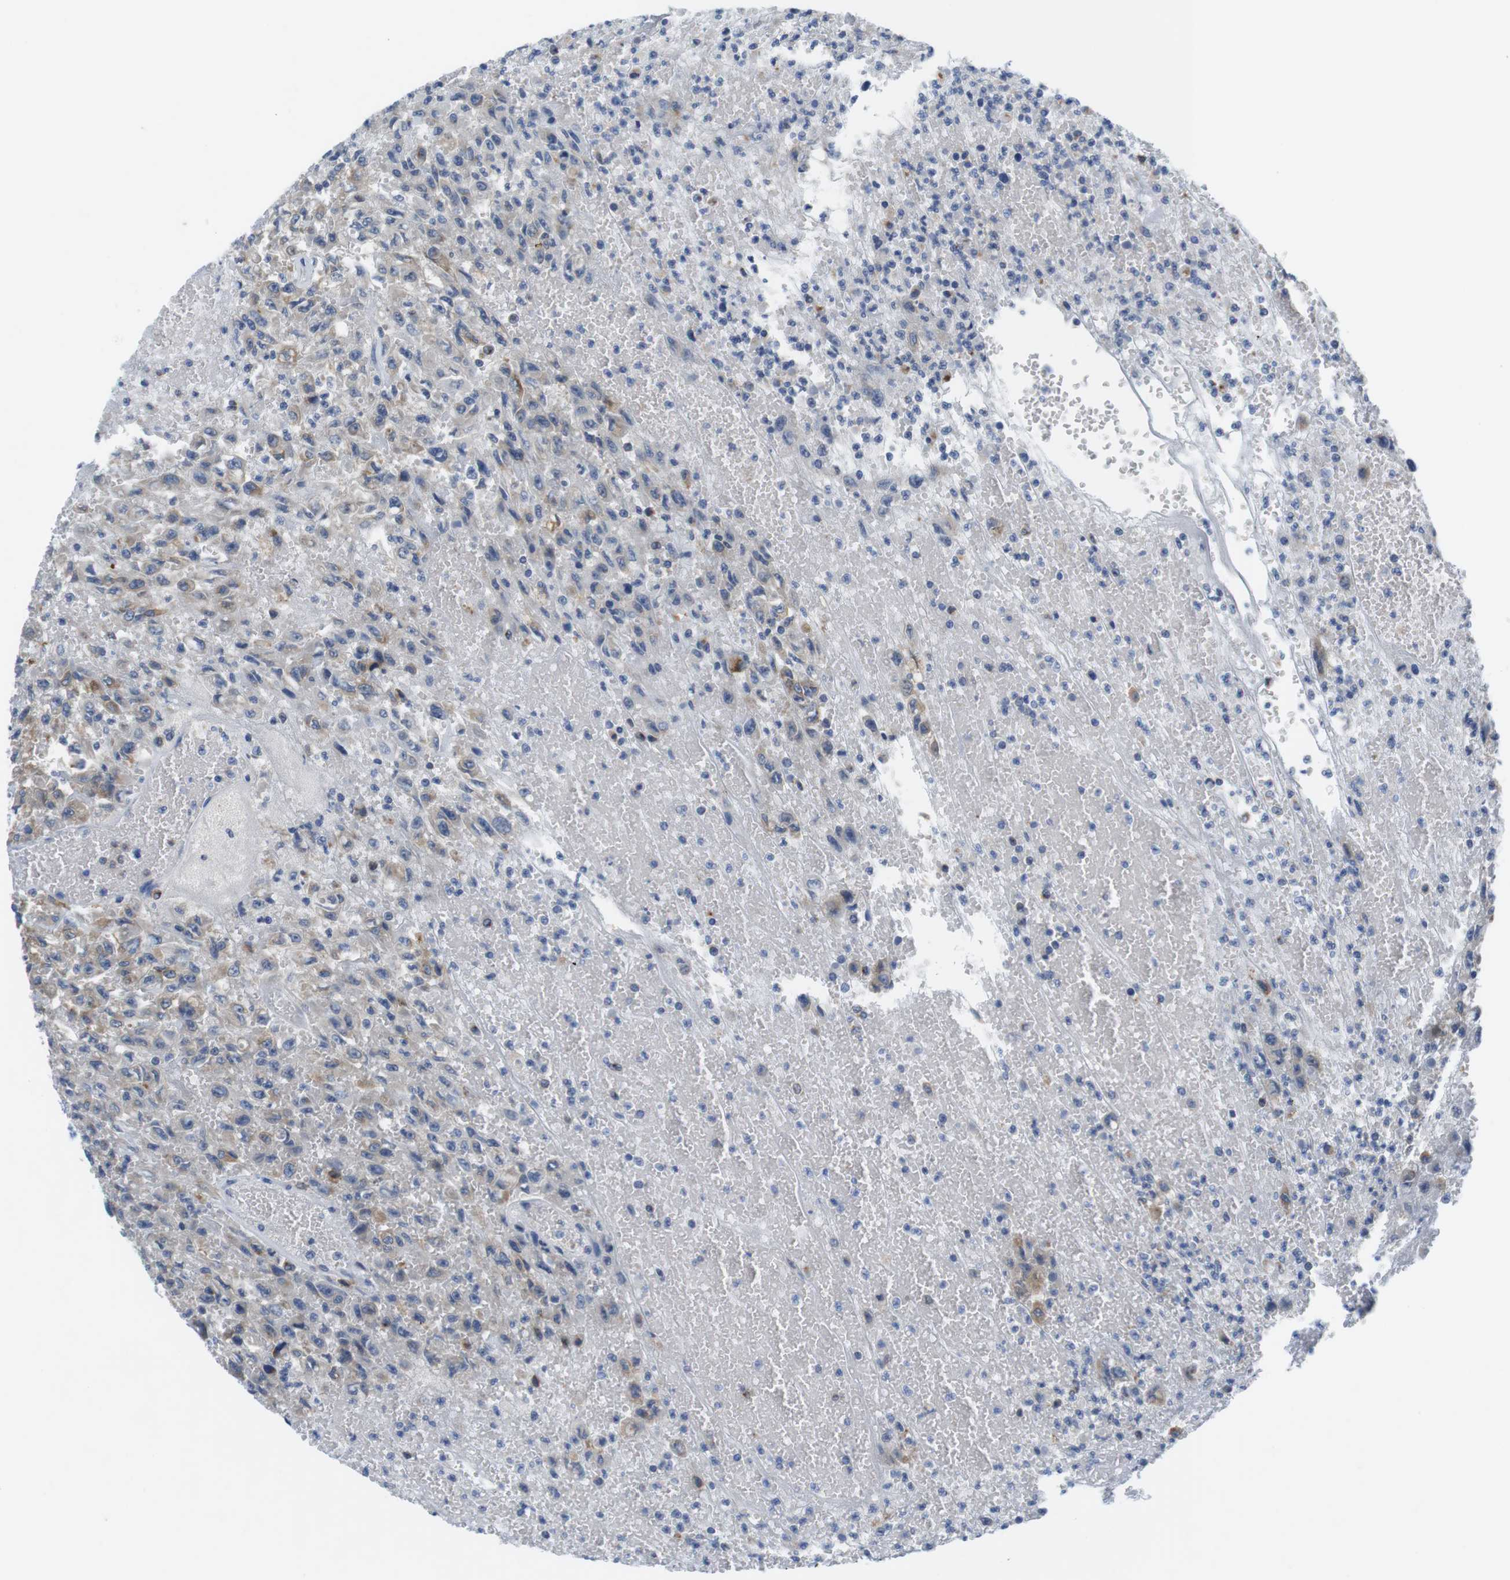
{"staining": {"intensity": "moderate", "quantity": "25%-75%", "location": "cytoplasmic/membranous"}, "tissue": "urothelial cancer", "cell_type": "Tumor cells", "image_type": "cancer", "snomed": [{"axis": "morphology", "description": "Urothelial carcinoma, High grade"}, {"axis": "topography", "description": "Urinary bladder"}], "caption": "IHC of urothelial carcinoma (high-grade) reveals medium levels of moderate cytoplasmic/membranous positivity in approximately 25%-75% of tumor cells. Using DAB (3,3'-diaminobenzidine) (brown) and hematoxylin (blue) stains, captured at high magnification using brightfield microscopy.", "gene": "CNGA2", "patient": {"sex": "male", "age": 46}}